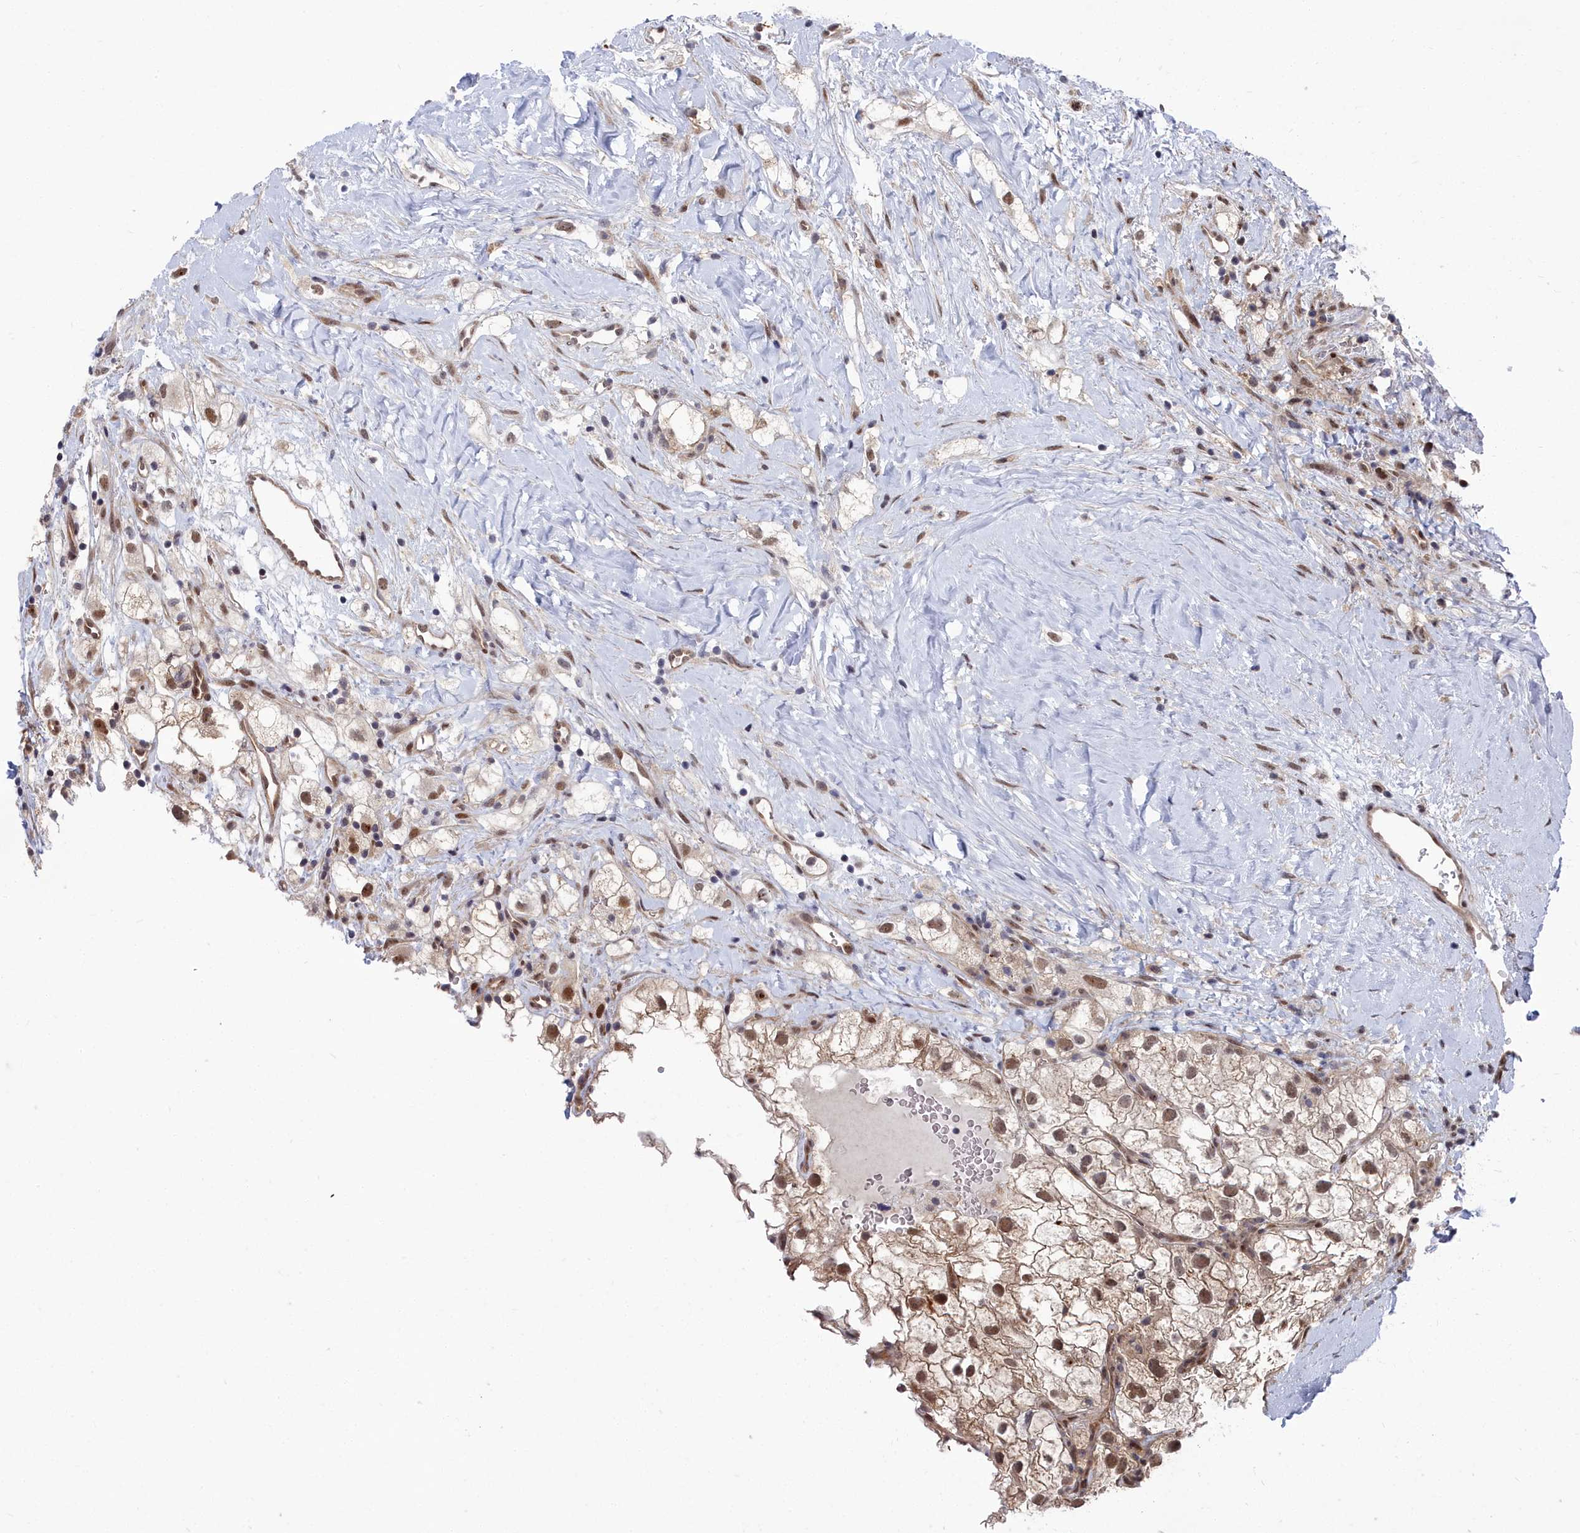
{"staining": {"intensity": "moderate", "quantity": ">75%", "location": "nuclear"}, "tissue": "renal cancer", "cell_type": "Tumor cells", "image_type": "cancer", "snomed": [{"axis": "morphology", "description": "Adenocarcinoma, NOS"}, {"axis": "topography", "description": "Kidney"}], "caption": "Tumor cells reveal medium levels of moderate nuclear expression in about >75% of cells in human renal adenocarcinoma.", "gene": "RPS27A", "patient": {"sex": "male", "age": 59}}